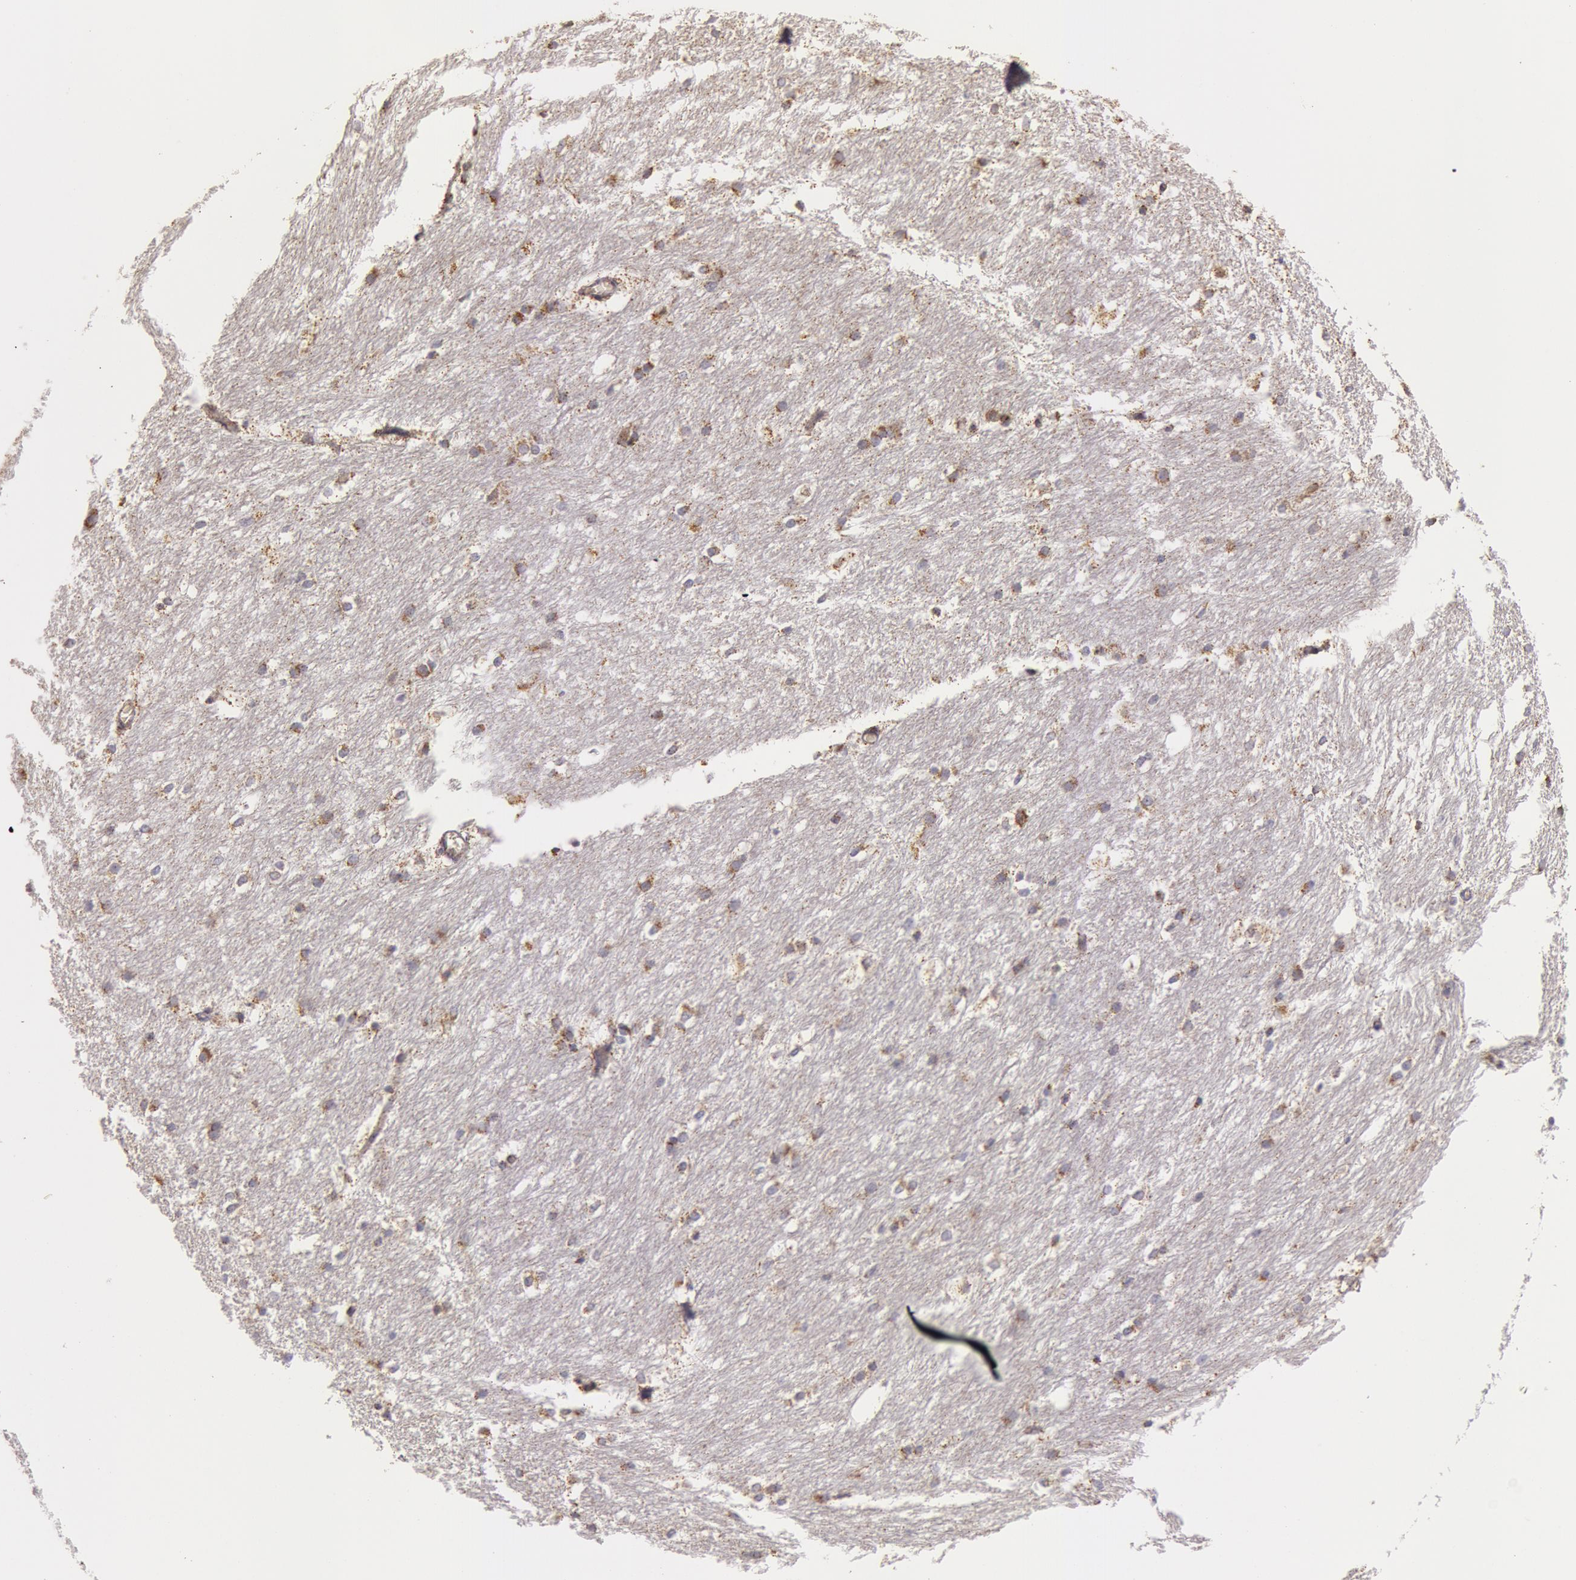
{"staining": {"intensity": "negative", "quantity": "none", "location": "none"}, "tissue": "caudate", "cell_type": "Glial cells", "image_type": "normal", "snomed": [{"axis": "morphology", "description": "Normal tissue, NOS"}, {"axis": "topography", "description": "Lateral ventricle wall"}], "caption": "Immunohistochemistry (IHC) photomicrograph of unremarkable caudate: caudate stained with DAB (3,3'-diaminobenzidine) reveals no significant protein staining in glial cells.", "gene": "KRT18", "patient": {"sex": "female", "age": 19}}